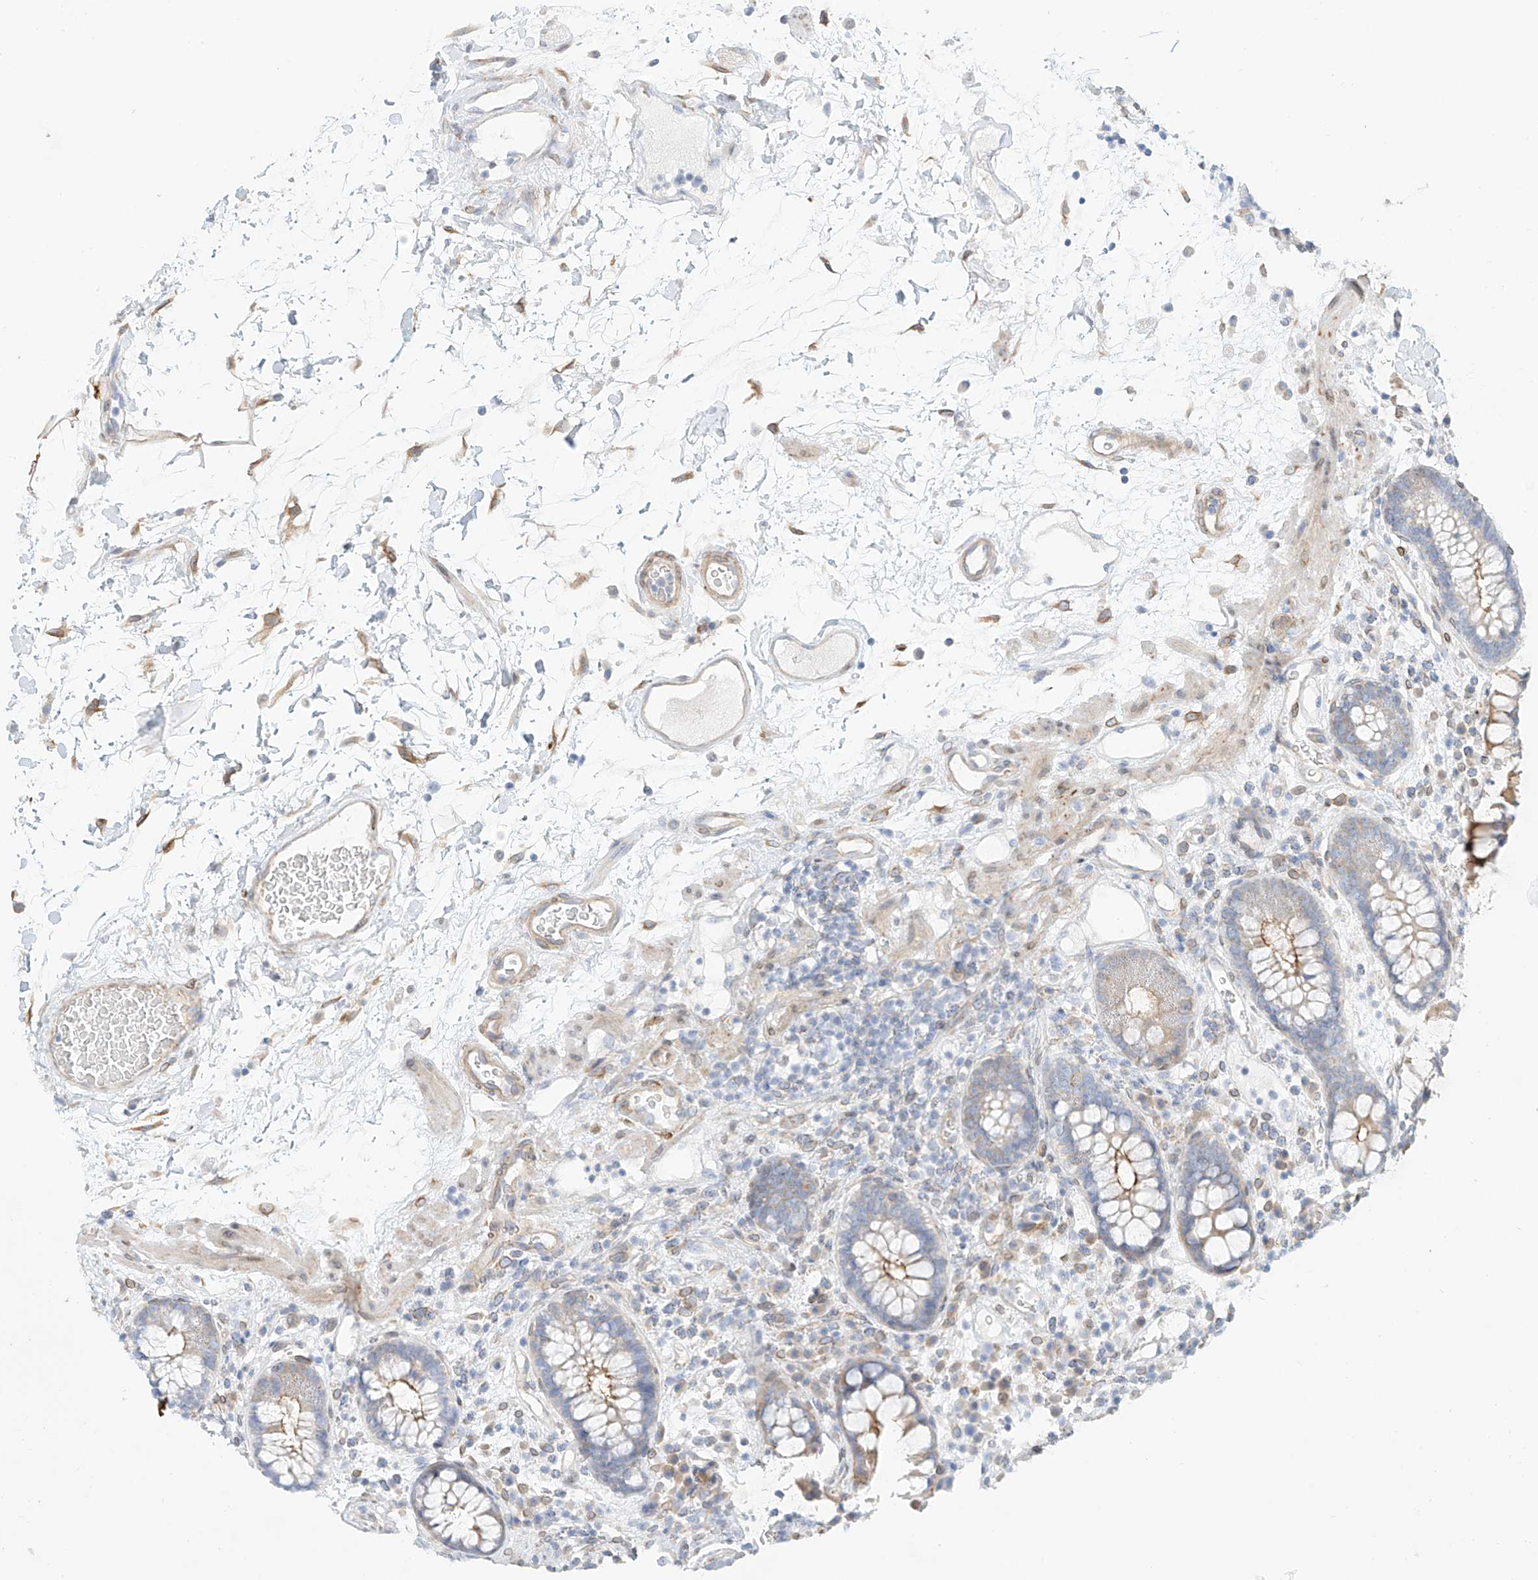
{"staining": {"intensity": "weak", "quantity": ">75%", "location": "cytoplasmic/membranous"}, "tissue": "colon", "cell_type": "Endothelial cells", "image_type": "normal", "snomed": [{"axis": "morphology", "description": "Normal tissue, NOS"}, {"axis": "topography", "description": "Colon"}], "caption": "Immunohistochemical staining of normal colon exhibits >75% levels of weak cytoplasmic/membranous protein expression in approximately >75% of endothelial cells.", "gene": "PCYOX1", "patient": {"sex": "female", "age": 79}}